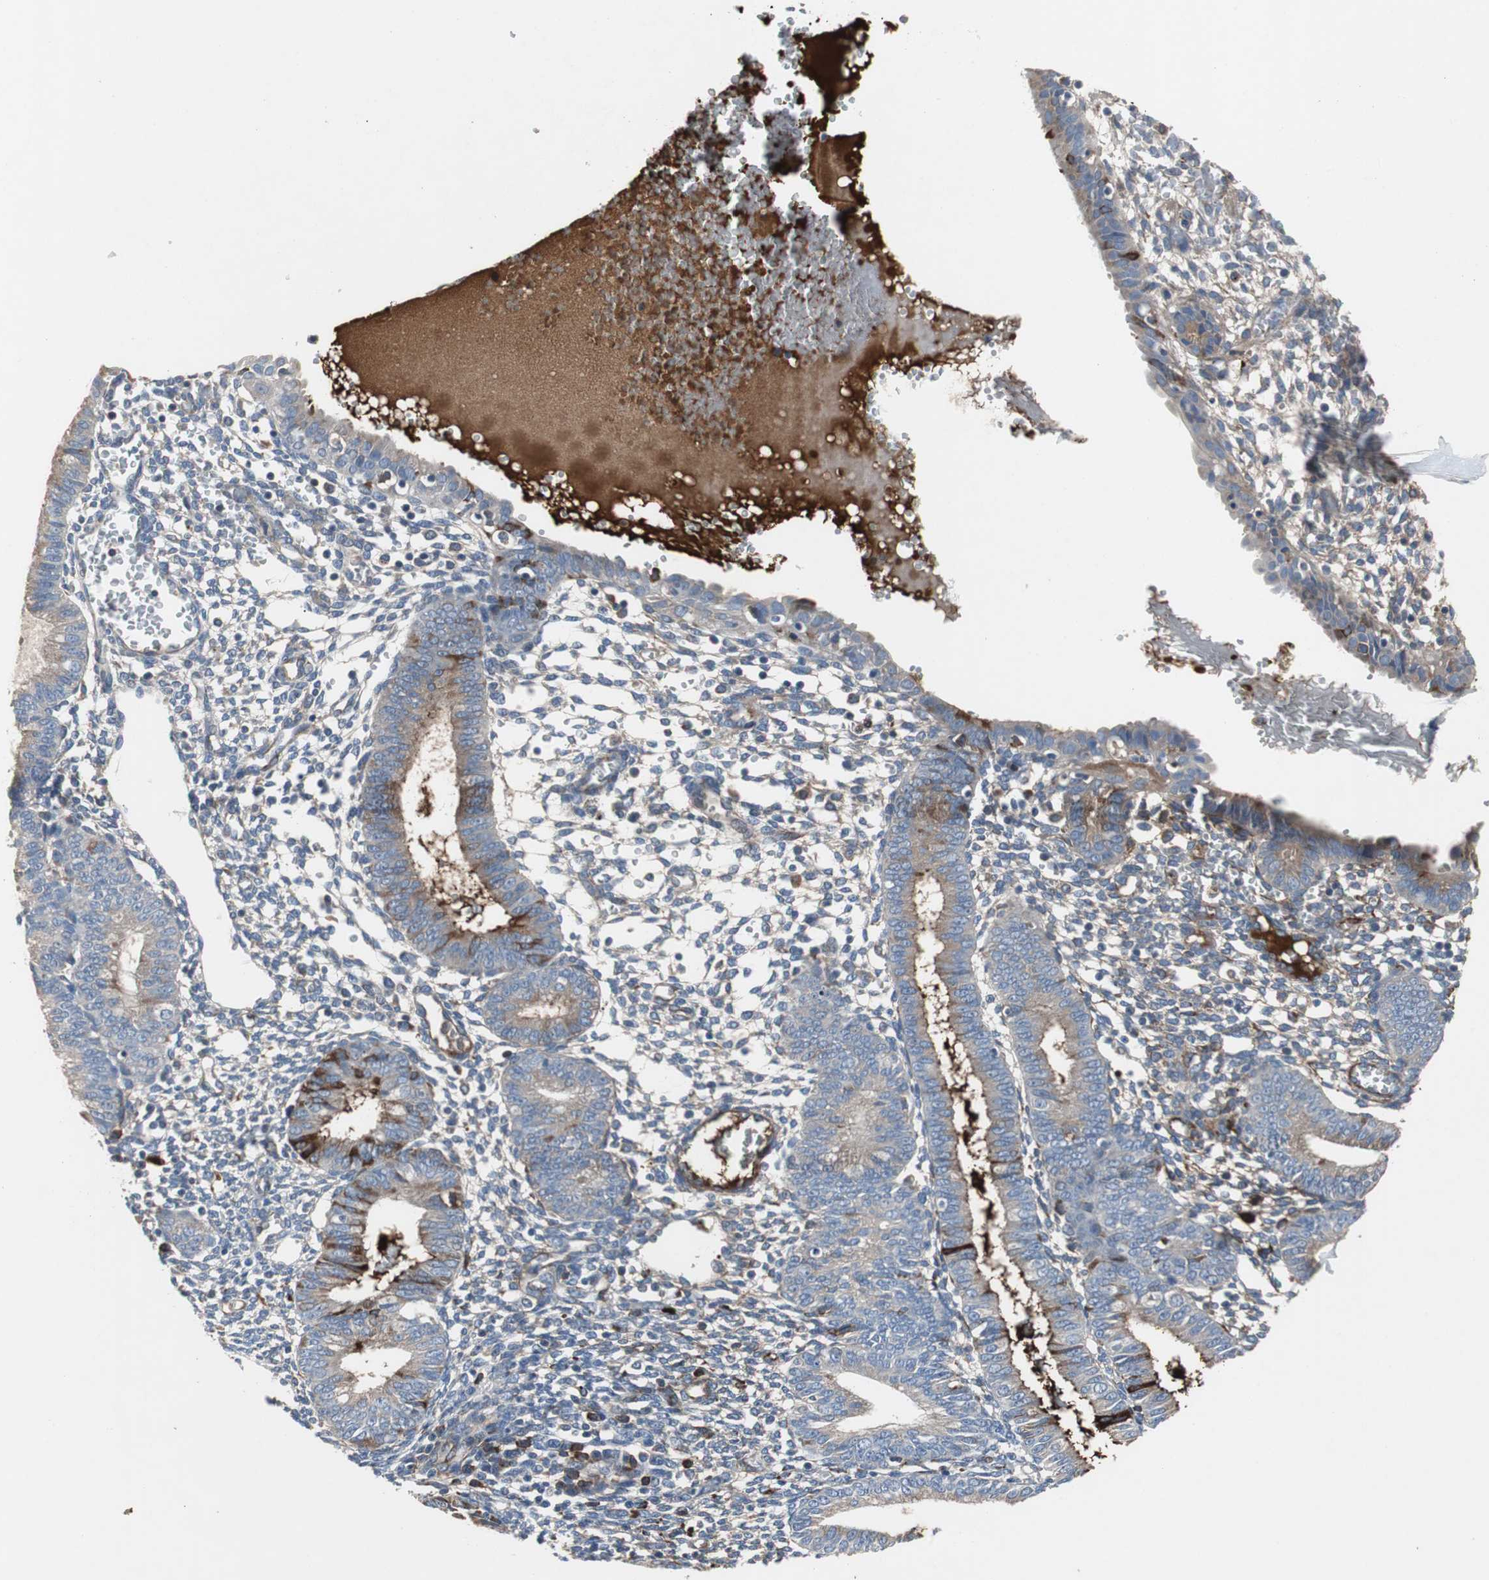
{"staining": {"intensity": "weak", "quantity": "<25%", "location": "cytoplasmic/membranous"}, "tissue": "endometrium", "cell_type": "Cells in endometrial stroma", "image_type": "normal", "snomed": [{"axis": "morphology", "description": "Normal tissue, NOS"}, {"axis": "topography", "description": "Endometrium"}], "caption": "High power microscopy micrograph of an immunohistochemistry histopathology image of normal endometrium, revealing no significant expression in cells in endometrial stroma.", "gene": "SORT1", "patient": {"sex": "female", "age": 61}}